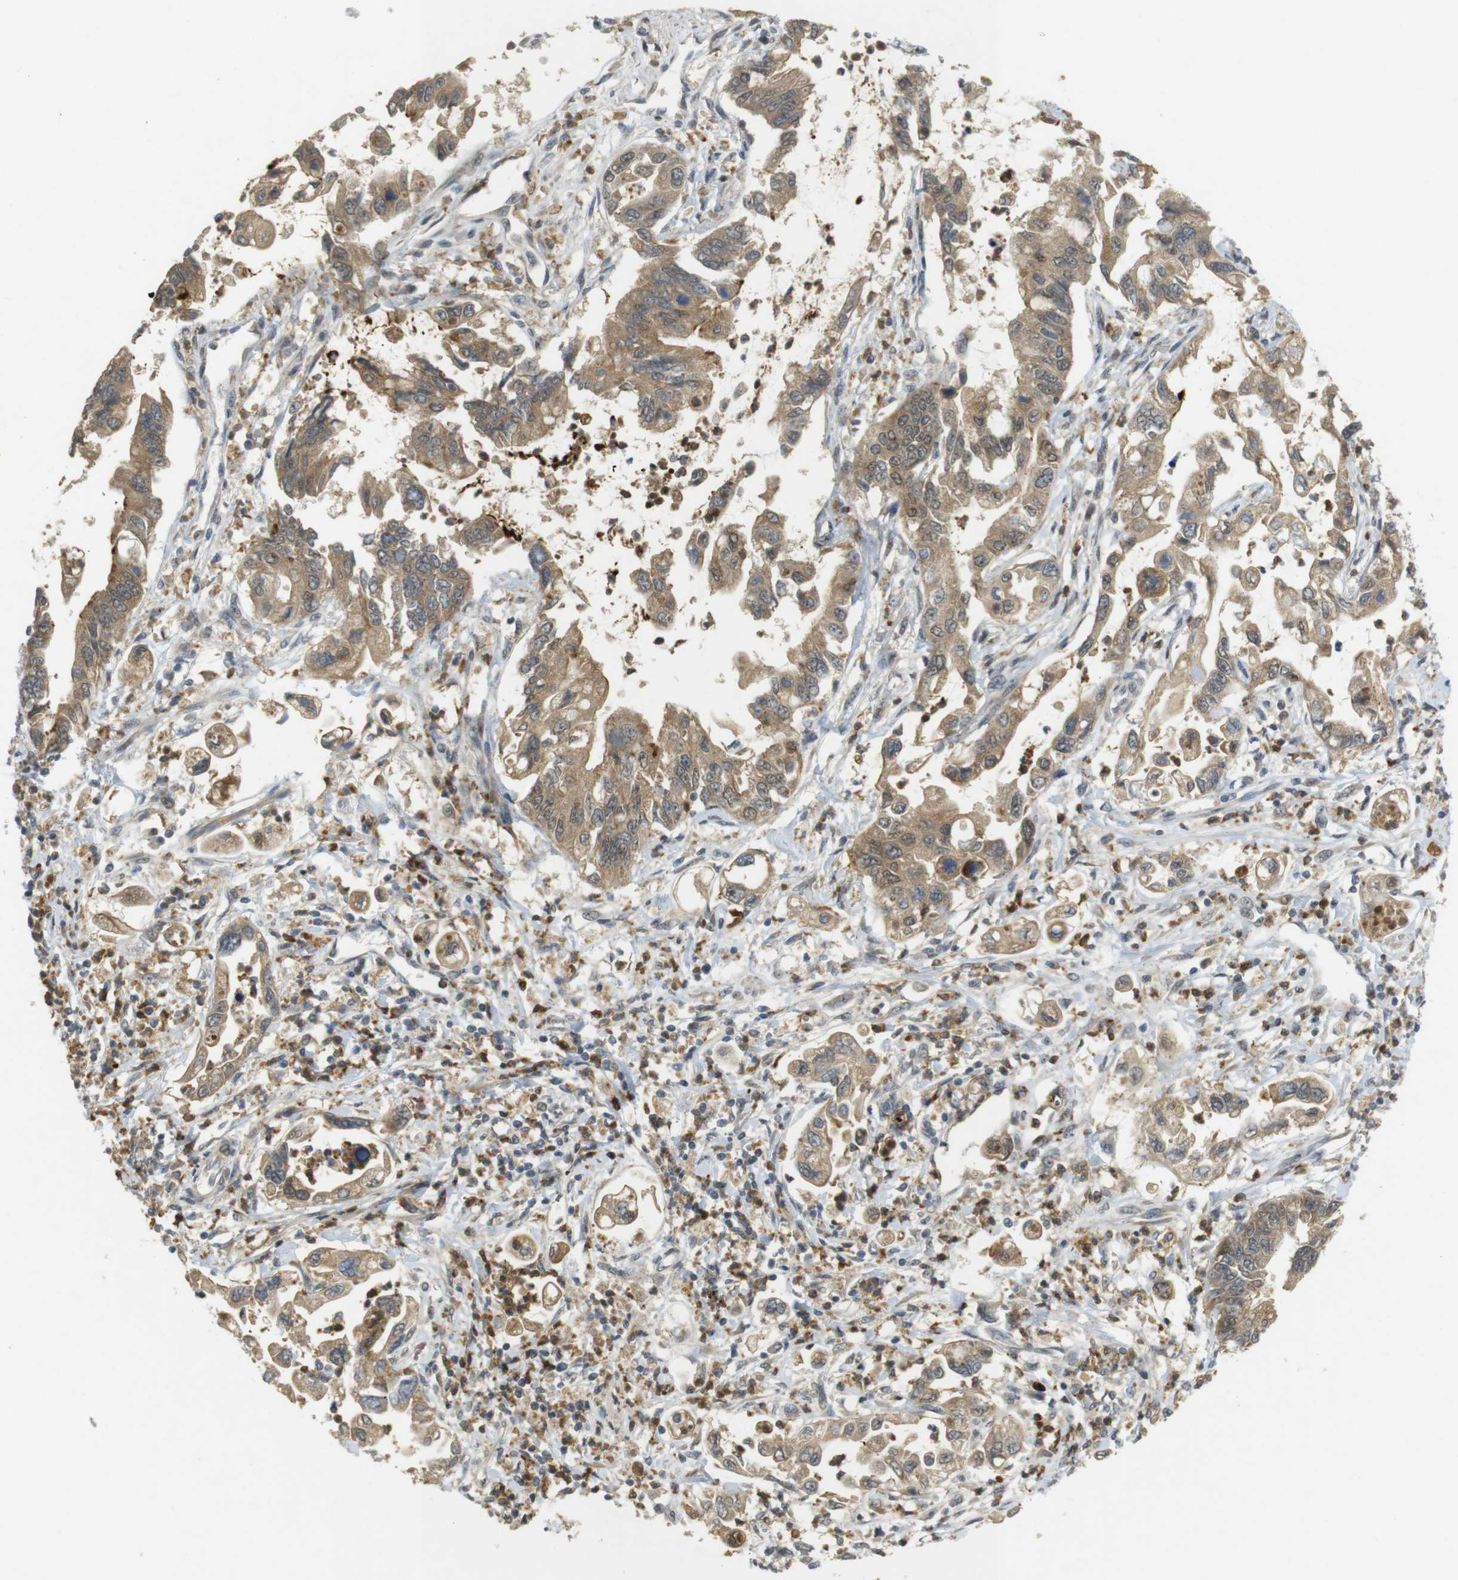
{"staining": {"intensity": "moderate", "quantity": ">75%", "location": "cytoplasmic/membranous,nuclear"}, "tissue": "pancreatic cancer", "cell_type": "Tumor cells", "image_type": "cancer", "snomed": [{"axis": "morphology", "description": "Adenocarcinoma, NOS"}, {"axis": "topography", "description": "Pancreas"}], "caption": "A brown stain highlights moderate cytoplasmic/membranous and nuclear staining of a protein in human adenocarcinoma (pancreatic) tumor cells.", "gene": "TMX3", "patient": {"sex": "male", "age": 56}}